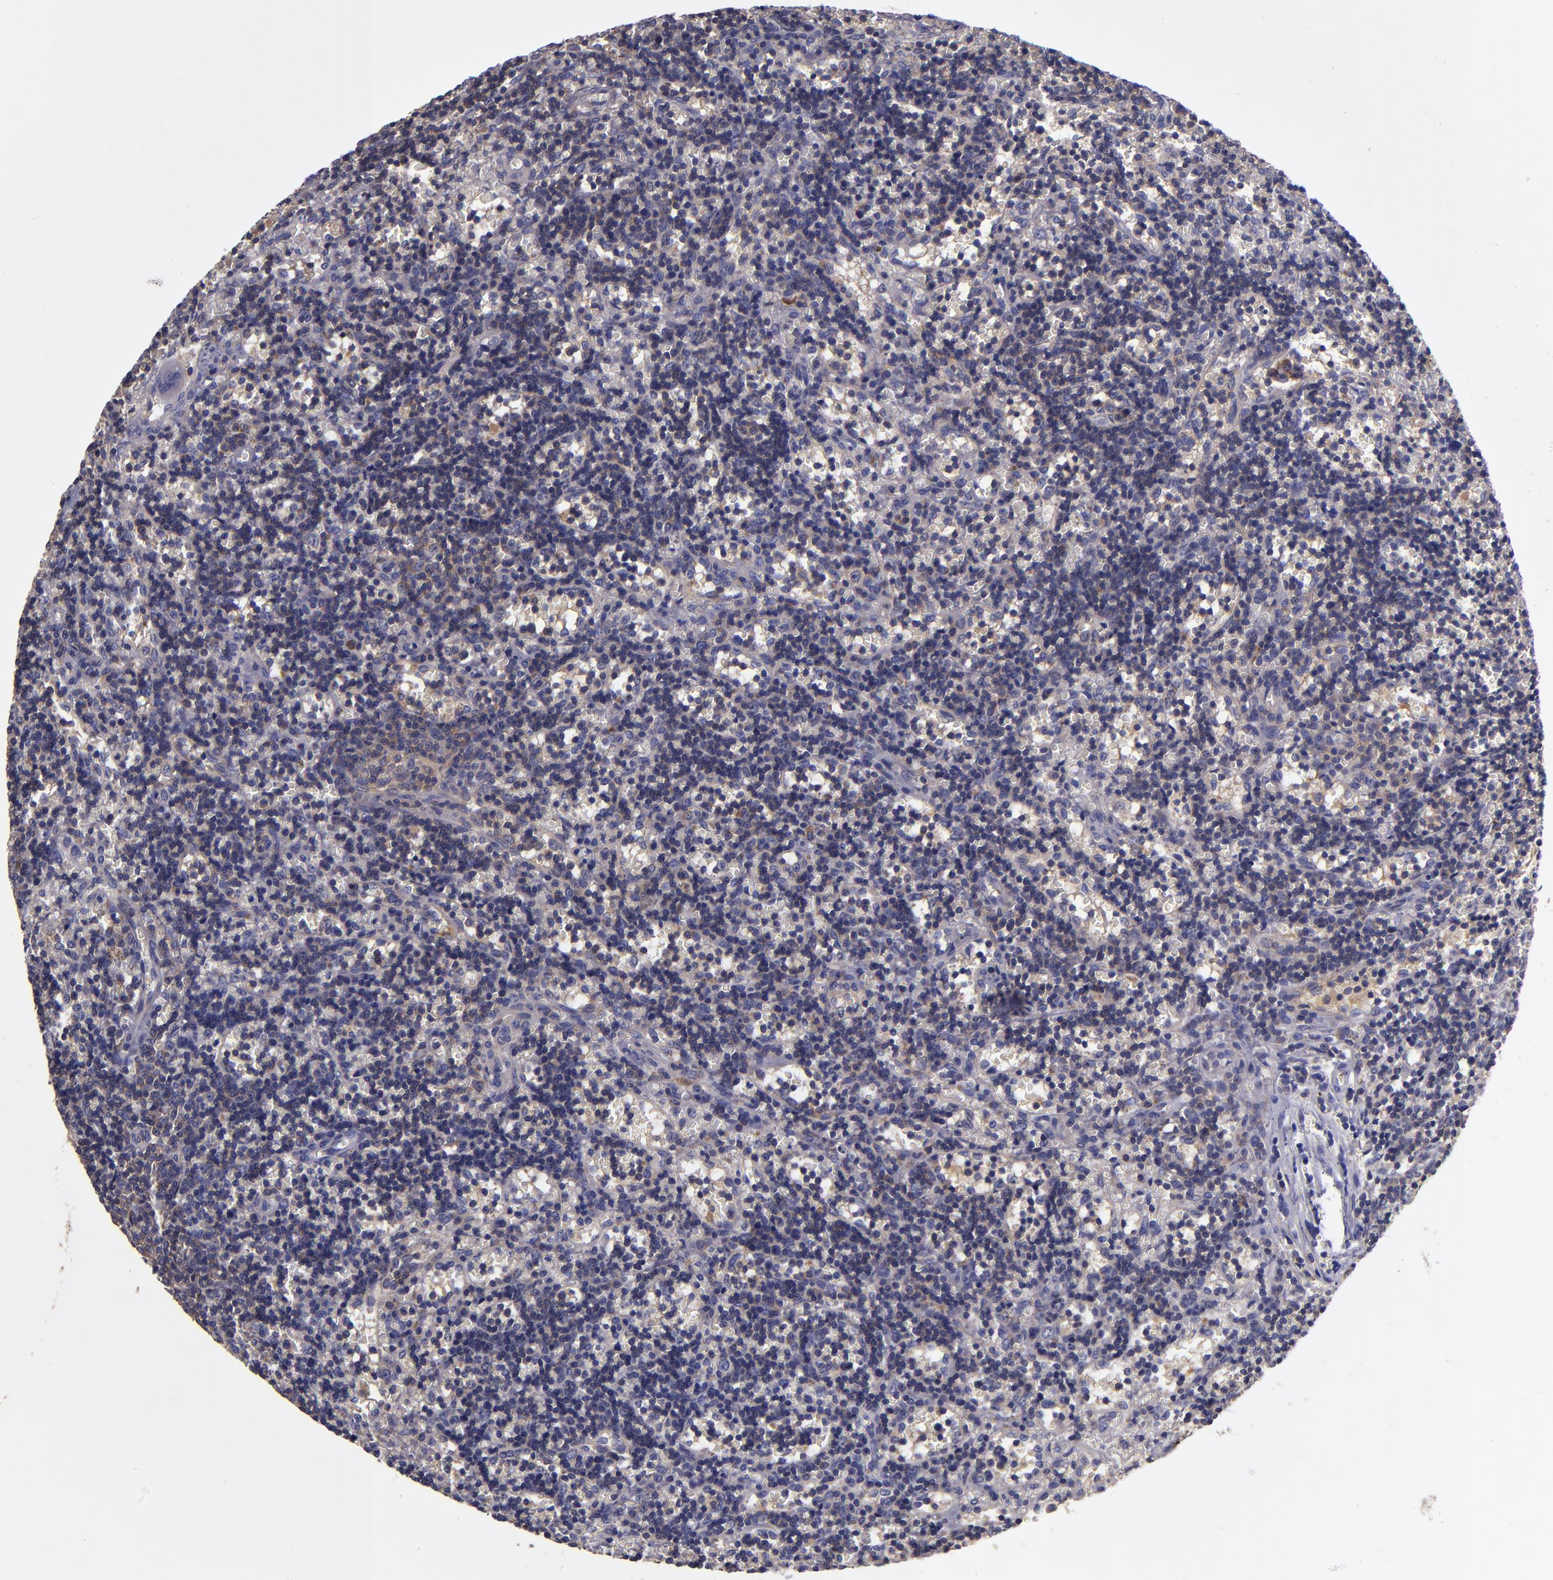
{"staining": {"intensity": "weak", "quantity": "25%-75%", "location": "cytoplasmic/membranous"}, "tissue": "lymphoma", "cell_type": "Tumor cells", "image_type": "cancer", "snomed": [{"axis": "morphology", "description": "Malignant lymphoma, non-Hodgkin's type, Low grade"}, {"axis": "topography", "description": "Spleen"}], "caption": "Protein staining displays weak cytoplasmic/membranous expression in about 25%-75% of tumor cells in low-grade malignant lymphoma, non-Hodgkin's type.", "gene": "CARS1", "patient": {"sex": "male", "age": 60}}